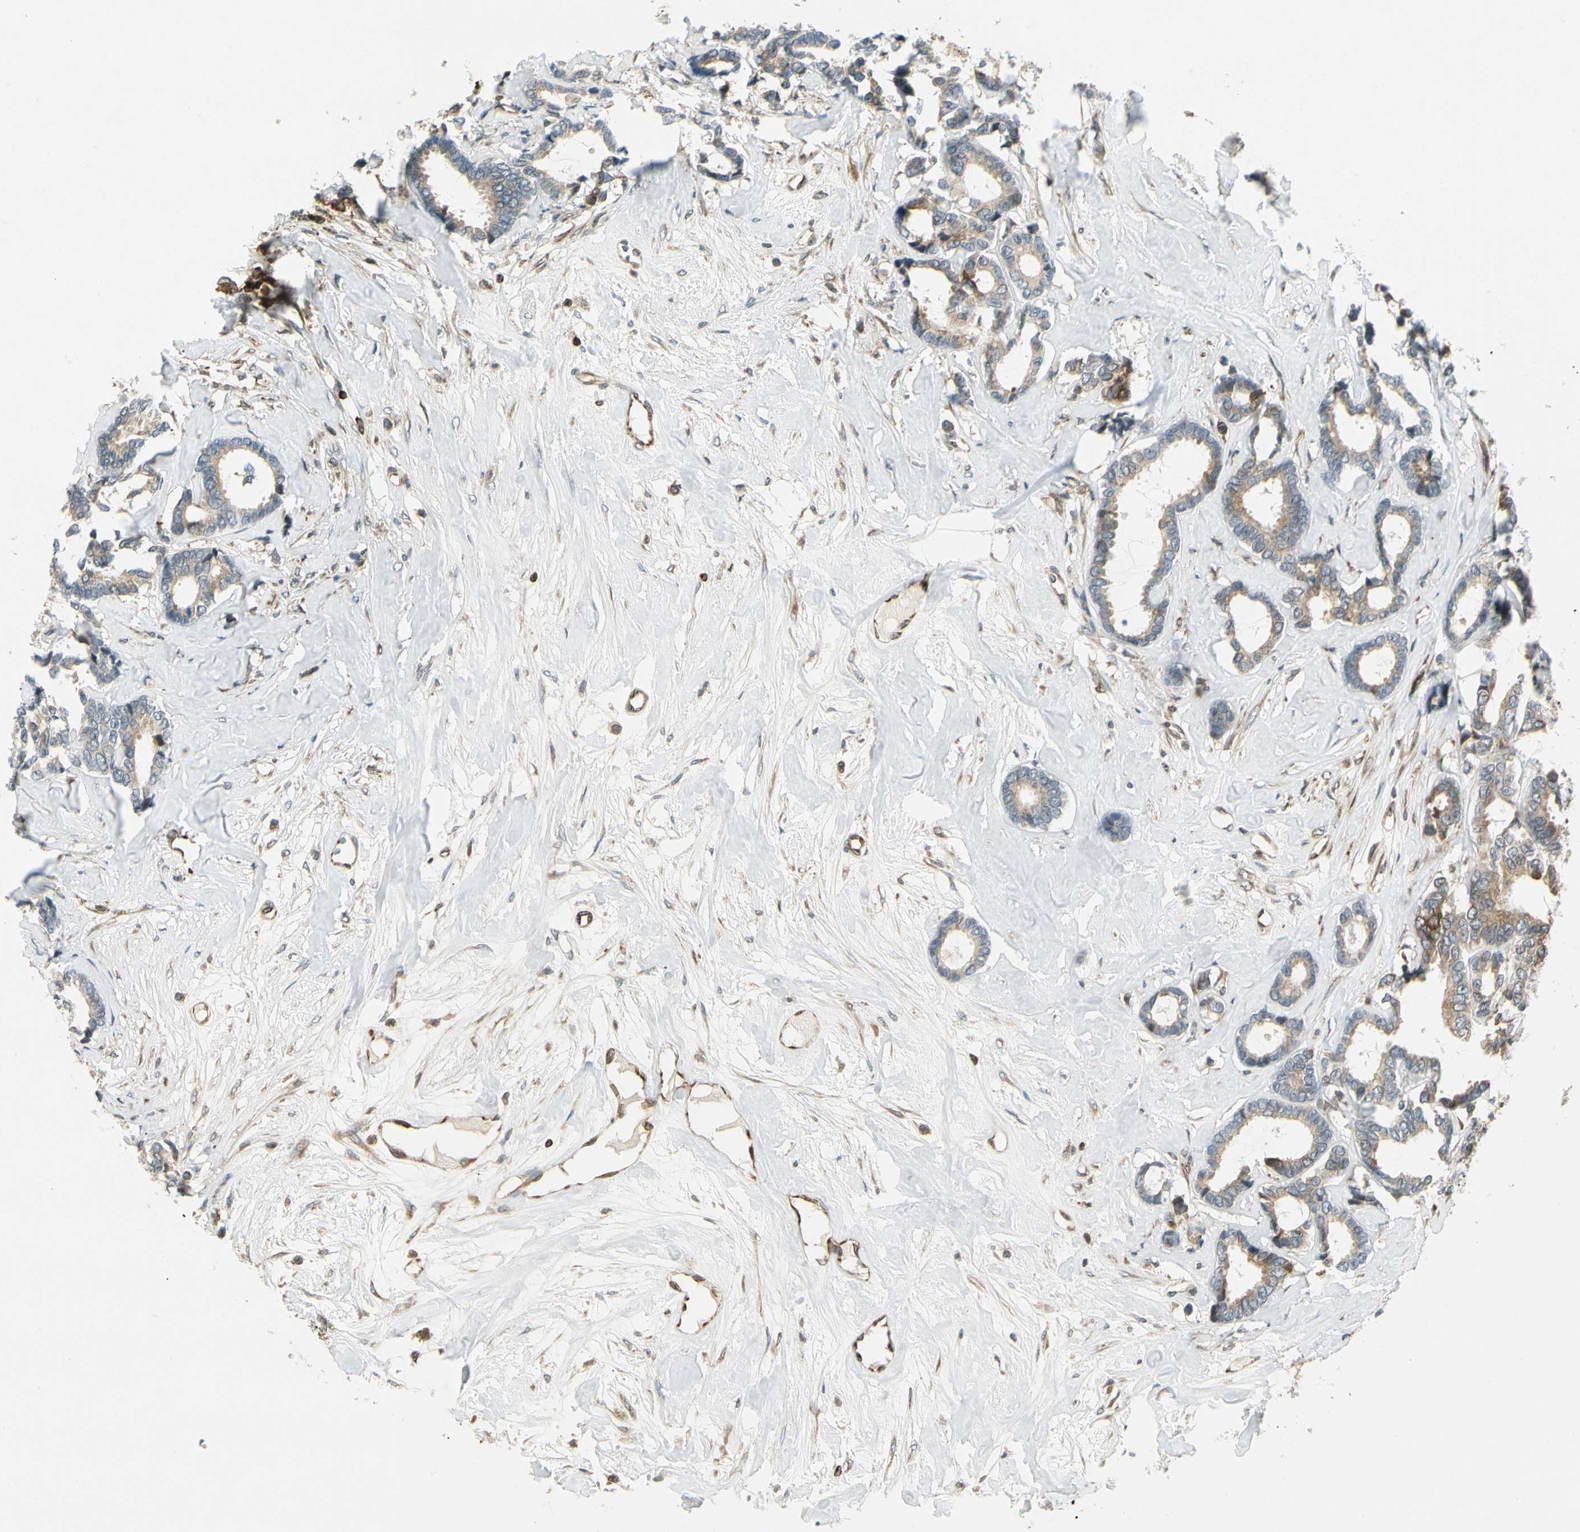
{"staining": {"intensity": "moderate", "quantity": ">75%", "location": "cytoplasmic/membranous"}, "tissue": "breast cancer", "cell_type": "Tumor cells", "image_type": "cancer", "snomed": [{"axis": "morphology", "description": "Duct carcinoma"}, {"axis": "topography", "description": "Breast"}], "caption": "Protein expression analysis of breast cancer demonstrates moderate cytoplasmic/membranous expression in about >75% of tumor cells.", "gene": "TAPBP", "patient": {"sex": "female", "age": 87}}